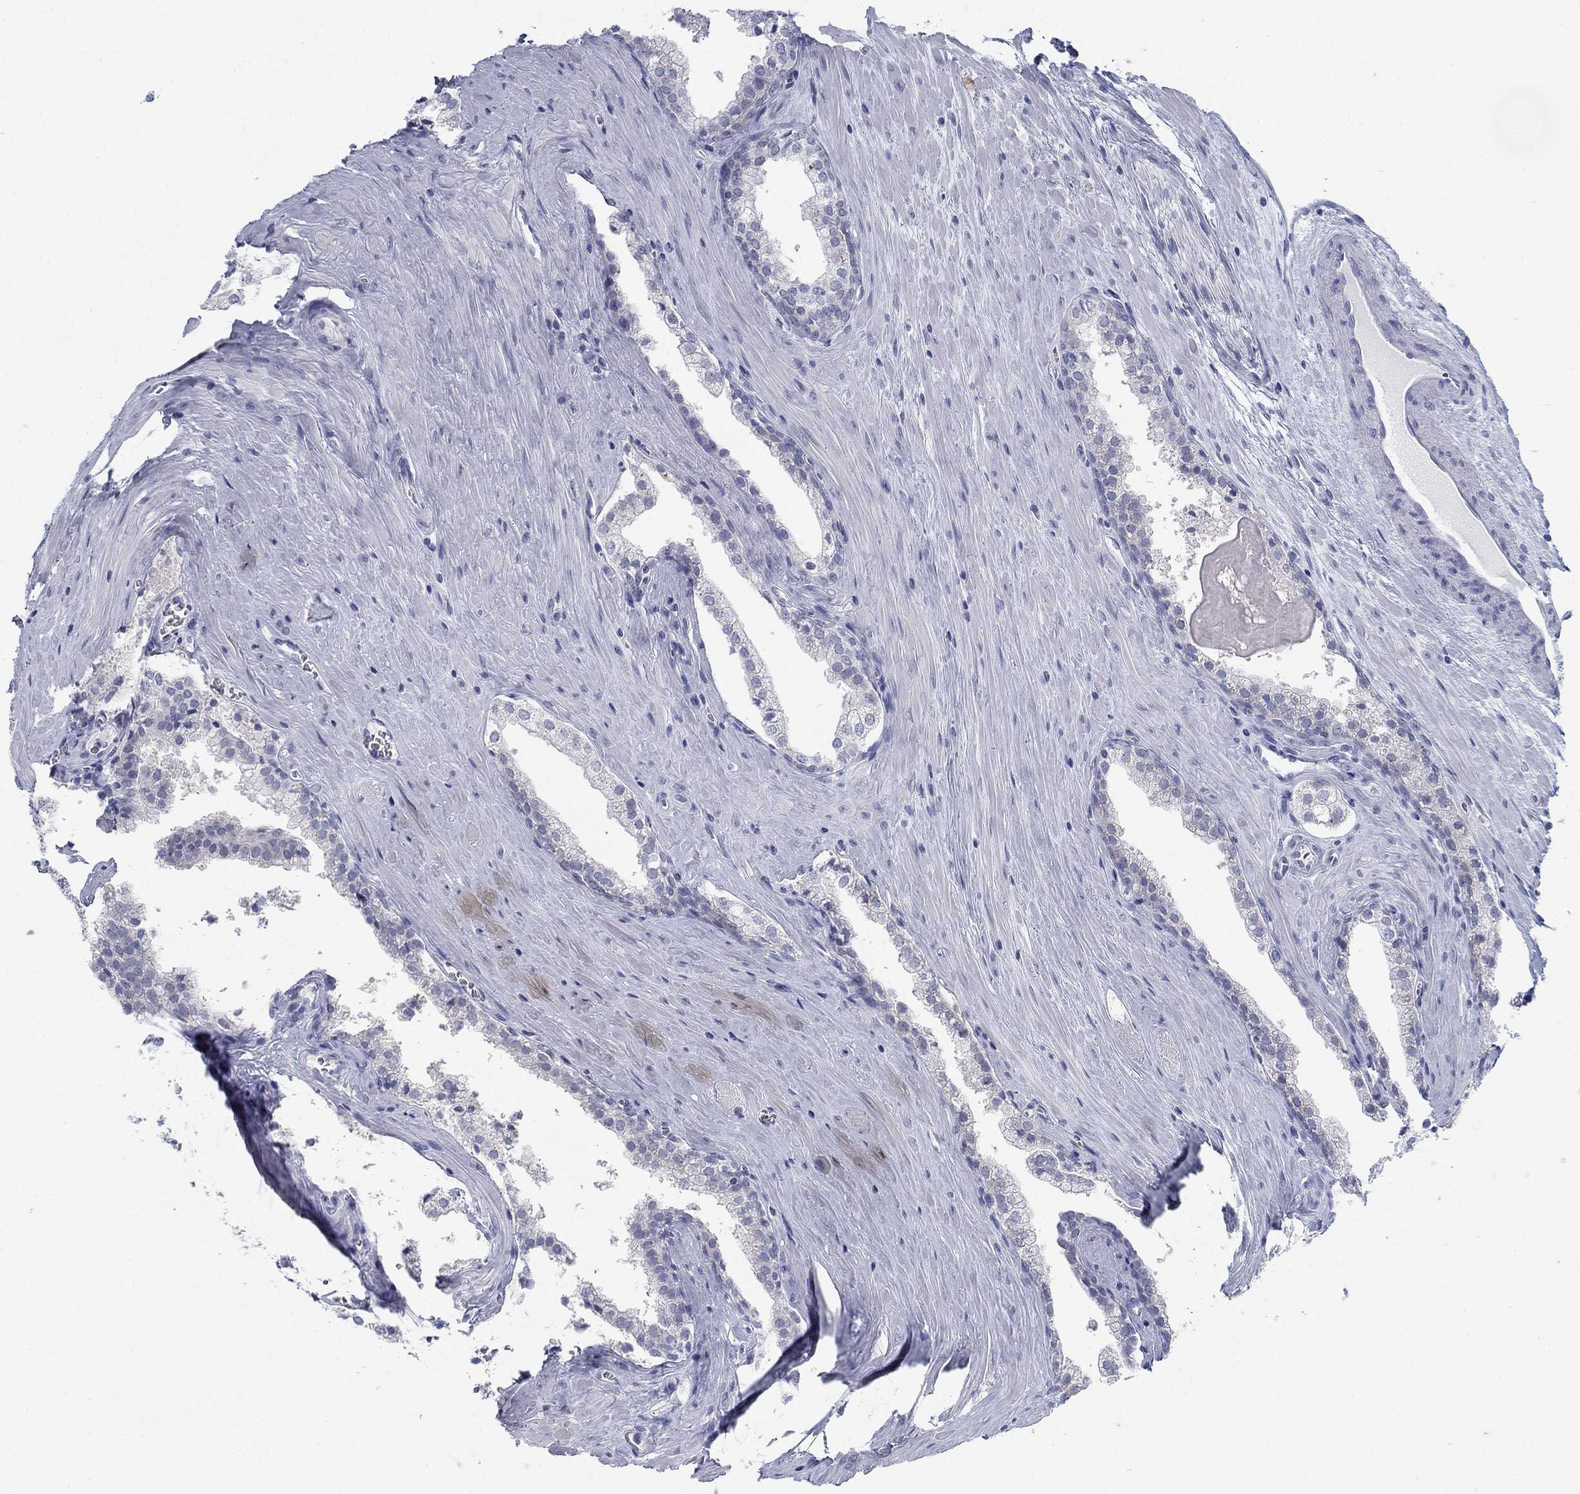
{"staining": {"intensity": "negative", "quantity": "none", "location": "none"}, "tissue": "prostate cancer", "cell_type": "Tumor cells", "image_type": "cancer", "snomed": [{"axis": "morphology", "description": "Adenocarcinoma, NOS"}, {"axis": "topography", "description": "Prostate"}], "caption": "Tumor cells are negative for brown protein staining in prostate cancer.", "gene": "DNAL1", "patient": {"sex": "male", "age": 72}}